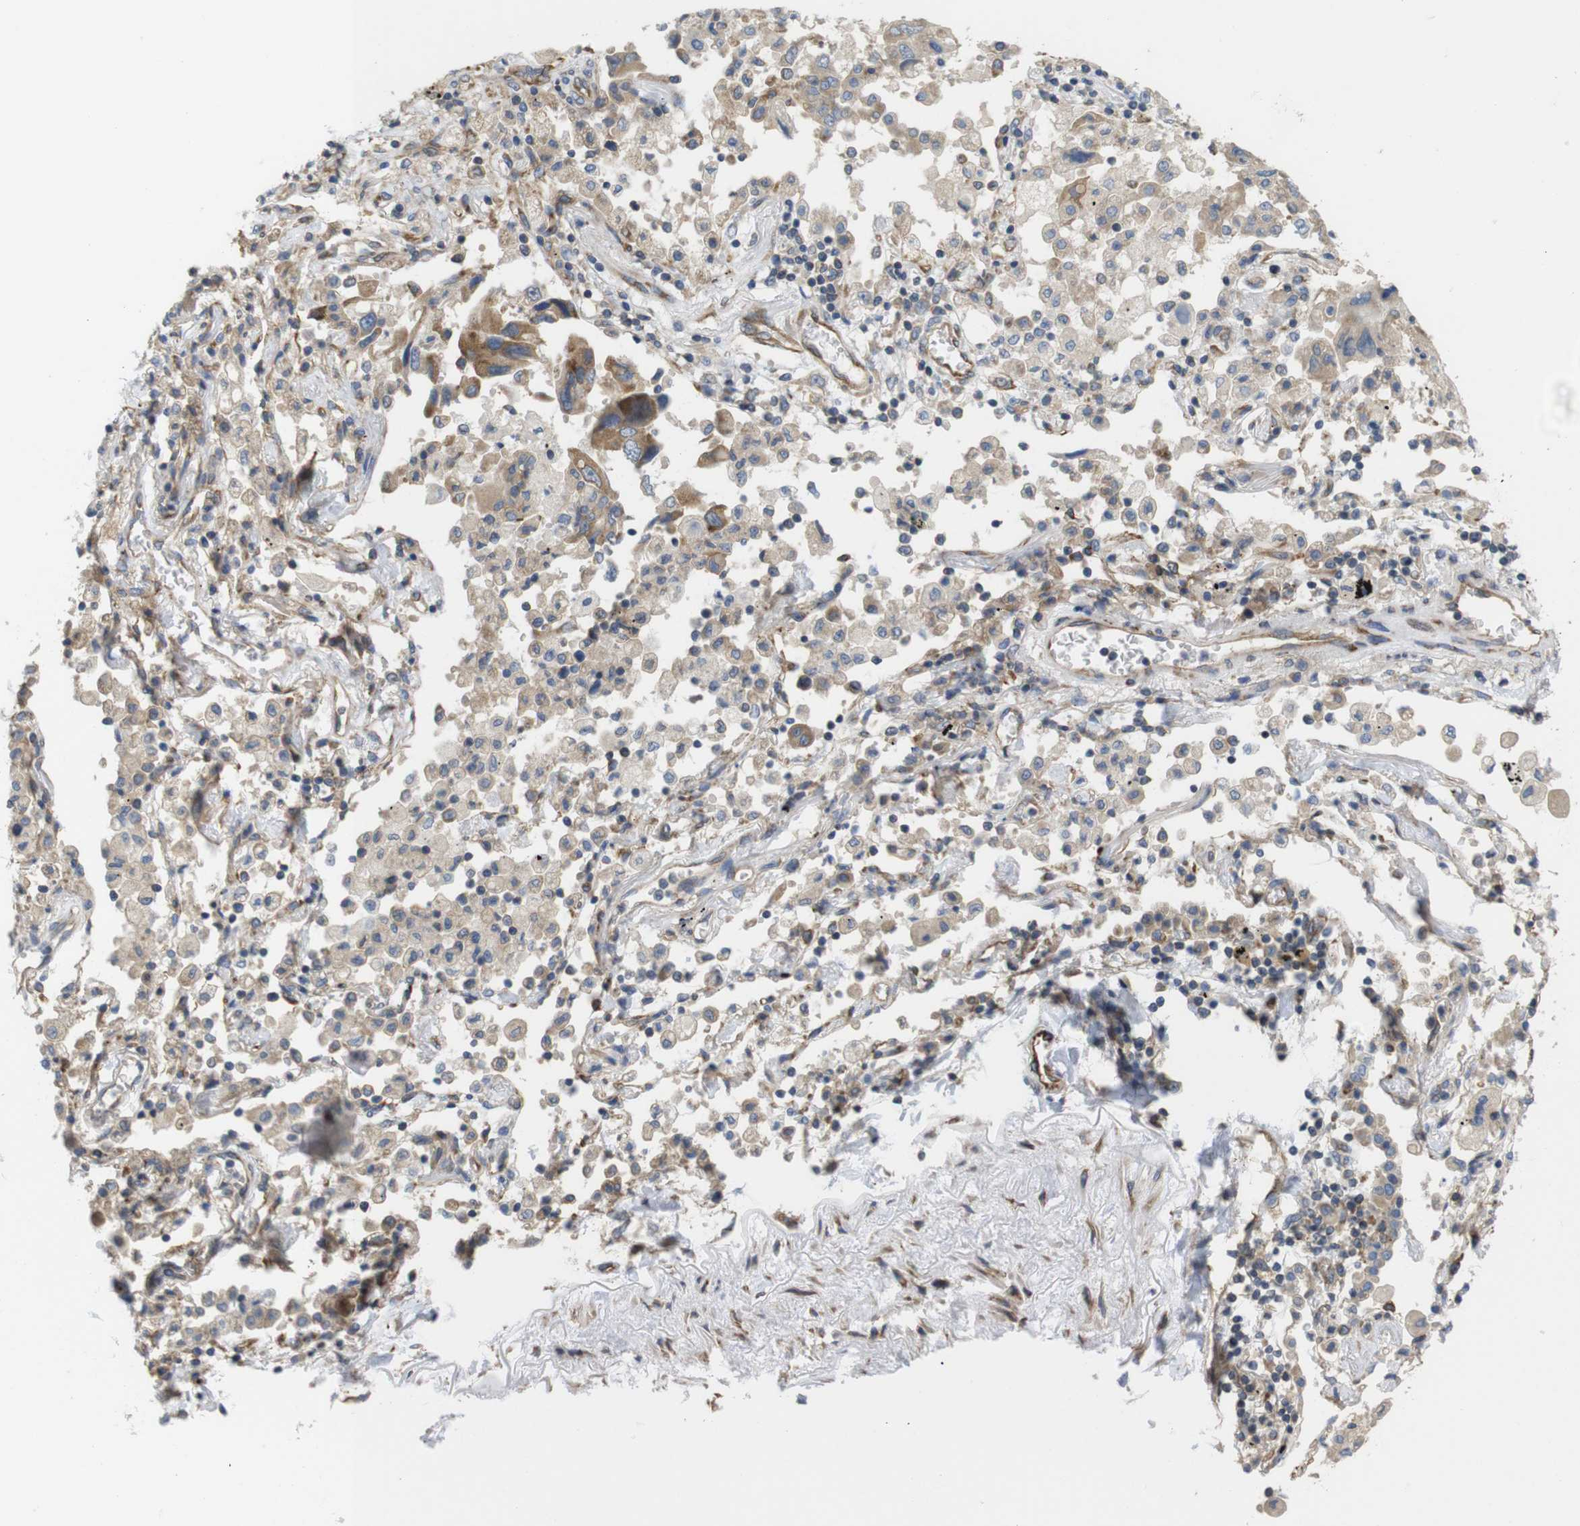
{"staining": {"intensity": "moderate", "quantity": ">75%", "location": "cytoplasmic/membranous"}, "tissue": "lung cancer", "cell_type": "Tumor cells", "image_type": "cancer", "snomed": [{"axis": "morphology", "description": "Adenocarcinoma, NOS"}, {"axis": "topography", "description": "Lung"}], "caption": "This image exhibits immunohistochemistry (IHC) staining of lung cancer, with medium moderate cytoplasmic/membranous positivity in about >75% of tumor cells.", "gene": "PCNX2", "patient": {"sex": "female", "age": 65}}